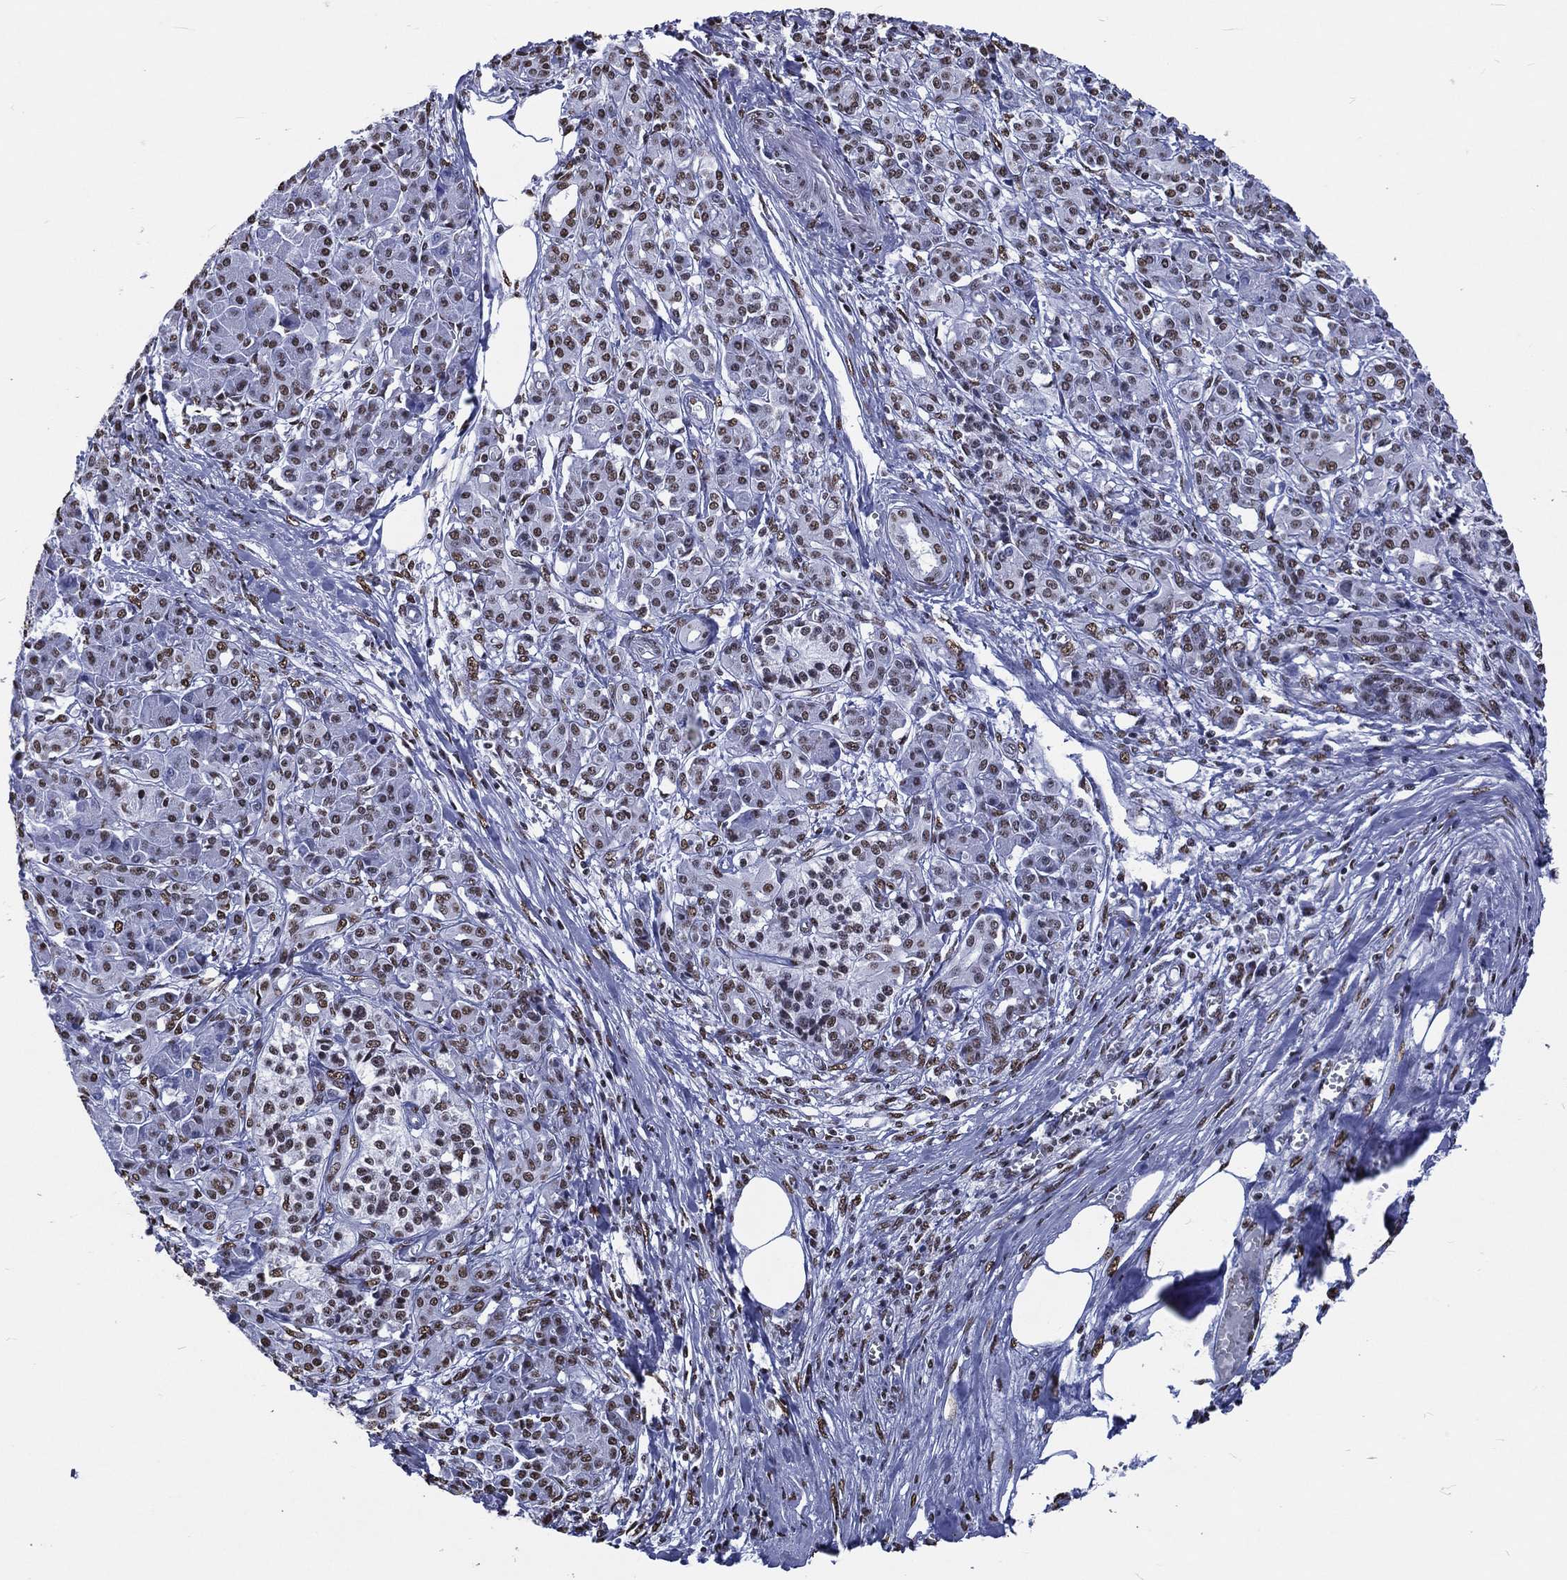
{"staining": {"intensity": "strong", "quantity": ">75%", "location": "nuclear"}, "tissue": "pancreatic cancer", "cell_type": "Tumor cells", "image_type": "cancer", "snomed": [{"axis": "morphology", "description": "Adenocarcinoma, NOS"}, {"axis": "topography", "description": "Pancreas"}], "caption": "This histopathology image demonstrates pancreatic adenocarcinoma stained with immunohistochemistry (IHC) to label a protein in brown. The nuclear of tumor cells show strong positivity for the protein. Nuclei are counter-stained blue.", "gene": "RETREG2", "patient": {"sex": "female", "age": 68}}